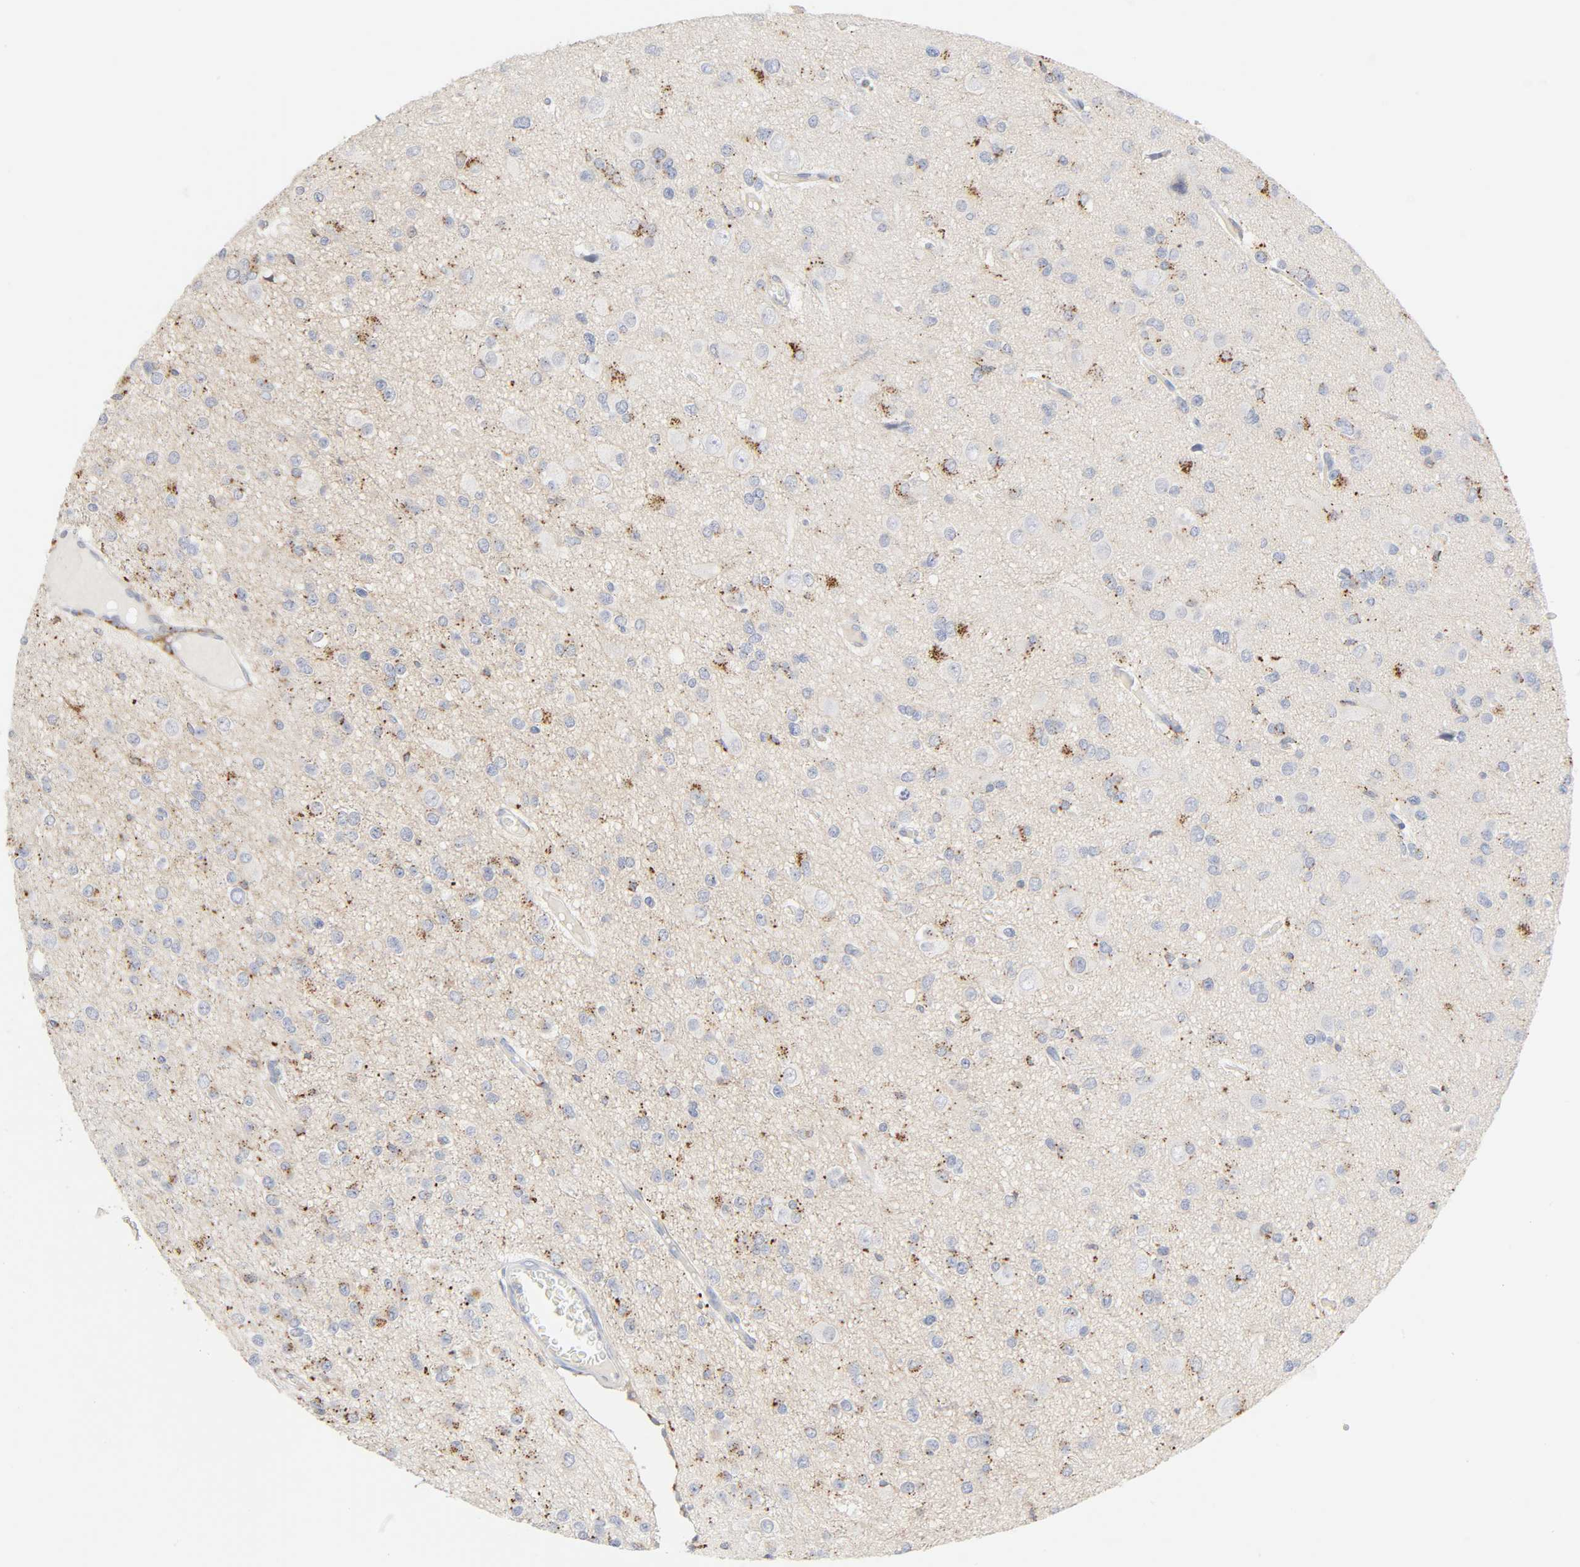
{"staining": {"intensity": "strong", "quantity": "<25%", "location": "cytoplasmic/membranous"}, "tissue": "glioma", "cell_type": "Tumor cells", "image_type": "cancer", "snomed": [{"axis": "morphology", "description": "Glioma, malignant, Low grade"}, {"axis": "topography", "description": "Brain"}], "caption": "Protein expression analysis of human glioma reveals strong cytoplasmic/membranous positivity in approximately <25% of tumor cells. (DAB IHC, brown staining for protein, blue staining for nuclei).", "gene": "MAGEB17", "patient": {"sex": "male", "age": 42}}